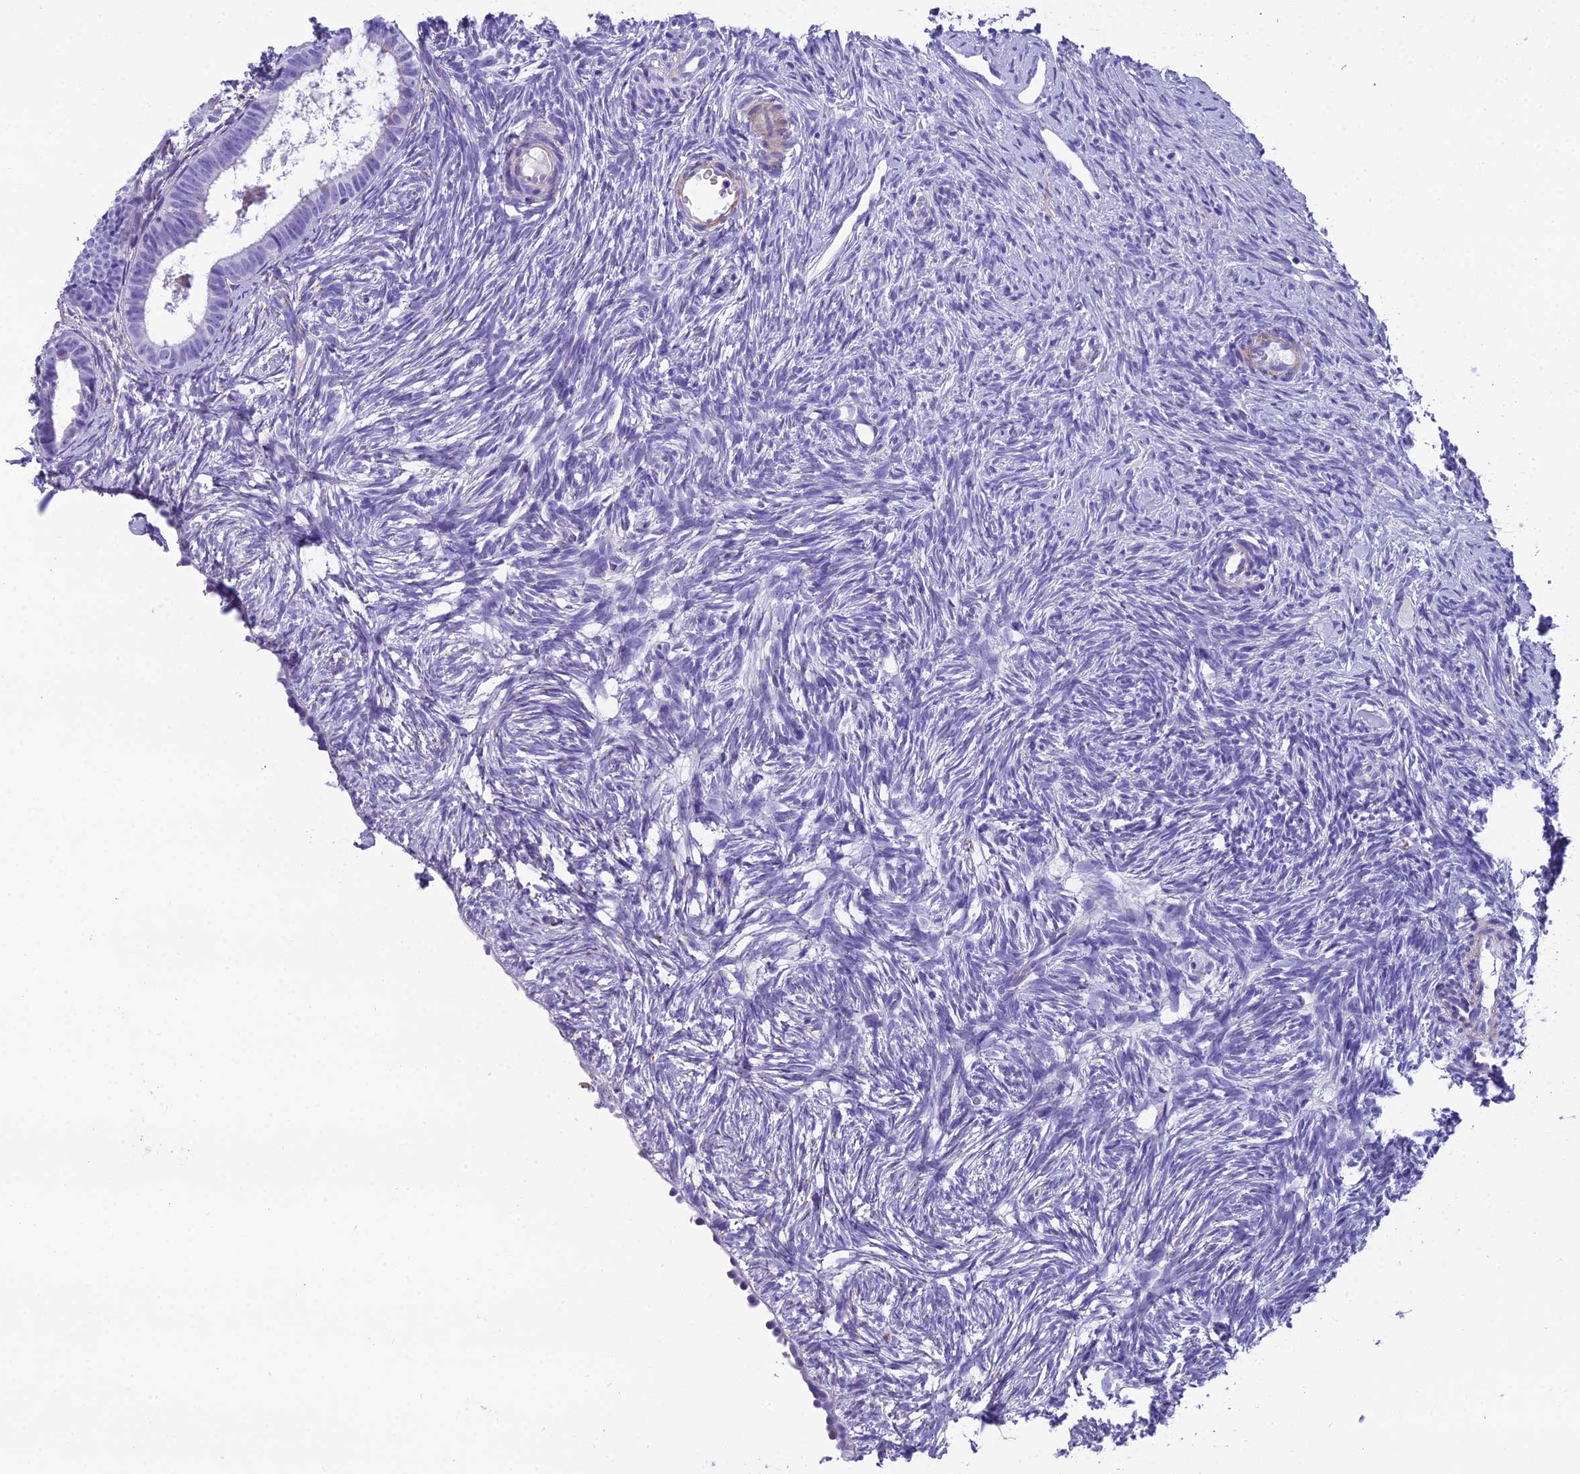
{"staining": {"intensity": "negative", "quantity": "none", "location": "none"}, "tissue": "ovary", "cell_type": "Follicle cells", "image_type": "normal", "snomed": [{"axis": "morphology", "description": "Normal tissue, NOS"}, {"axis": "topography", "description": "Ovary"}], "caption": "A photomicrograph of ovary stained for a protein exhibits no brown staining in follicle cells. Brightfield microscopy of immunohistochemistry (IHC) stained with DAB (brown) and hematoxylin (blue), captured at high magnification.", "gene": "GFRA1", "patient": {"sex": "female", "age": 51}}